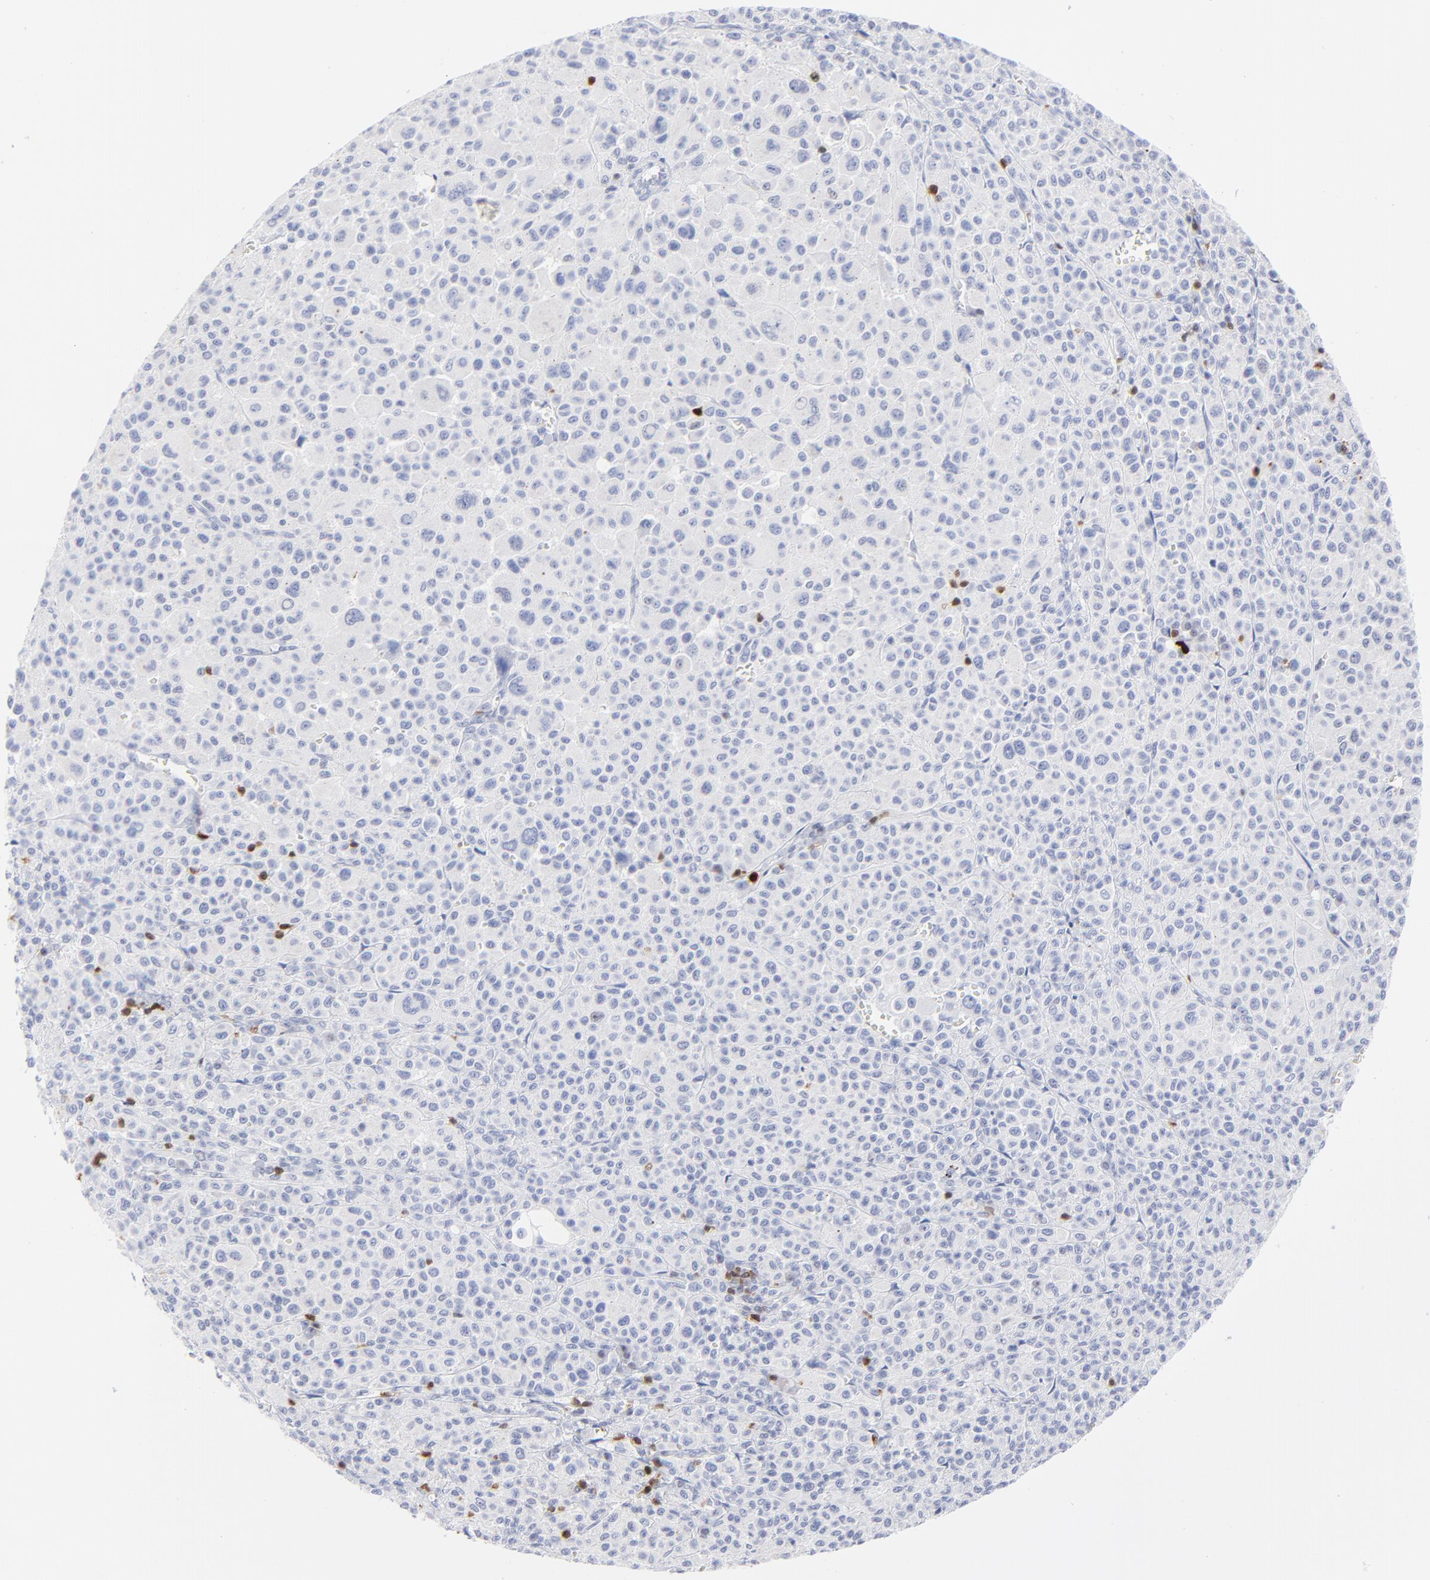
{"staining": {"intensity": "negative", "quantity": "none", "location": "none"}, "tissue": "melanoma", "cell_type": "Tumor cells", "image_type": "cancer", "snomed": [{"axis": "morphology", "description": "Malignant melanoma, Metastatic site"}, {"axis": "topography", "description": "Skin"}], "caption": "Immunohistochemistry photomicrograph of human malignant melanoma (metastatic site) stained for a protein (brown), which demonstrates no expression in tumor cells. (Brightfield microscopy of DAB (3,3'-diaminobenzidine) immunohistochemistry (IHC) at high magnification).", "gene": "ZAP70", "patient": {"sex": "female", "age": 74}}